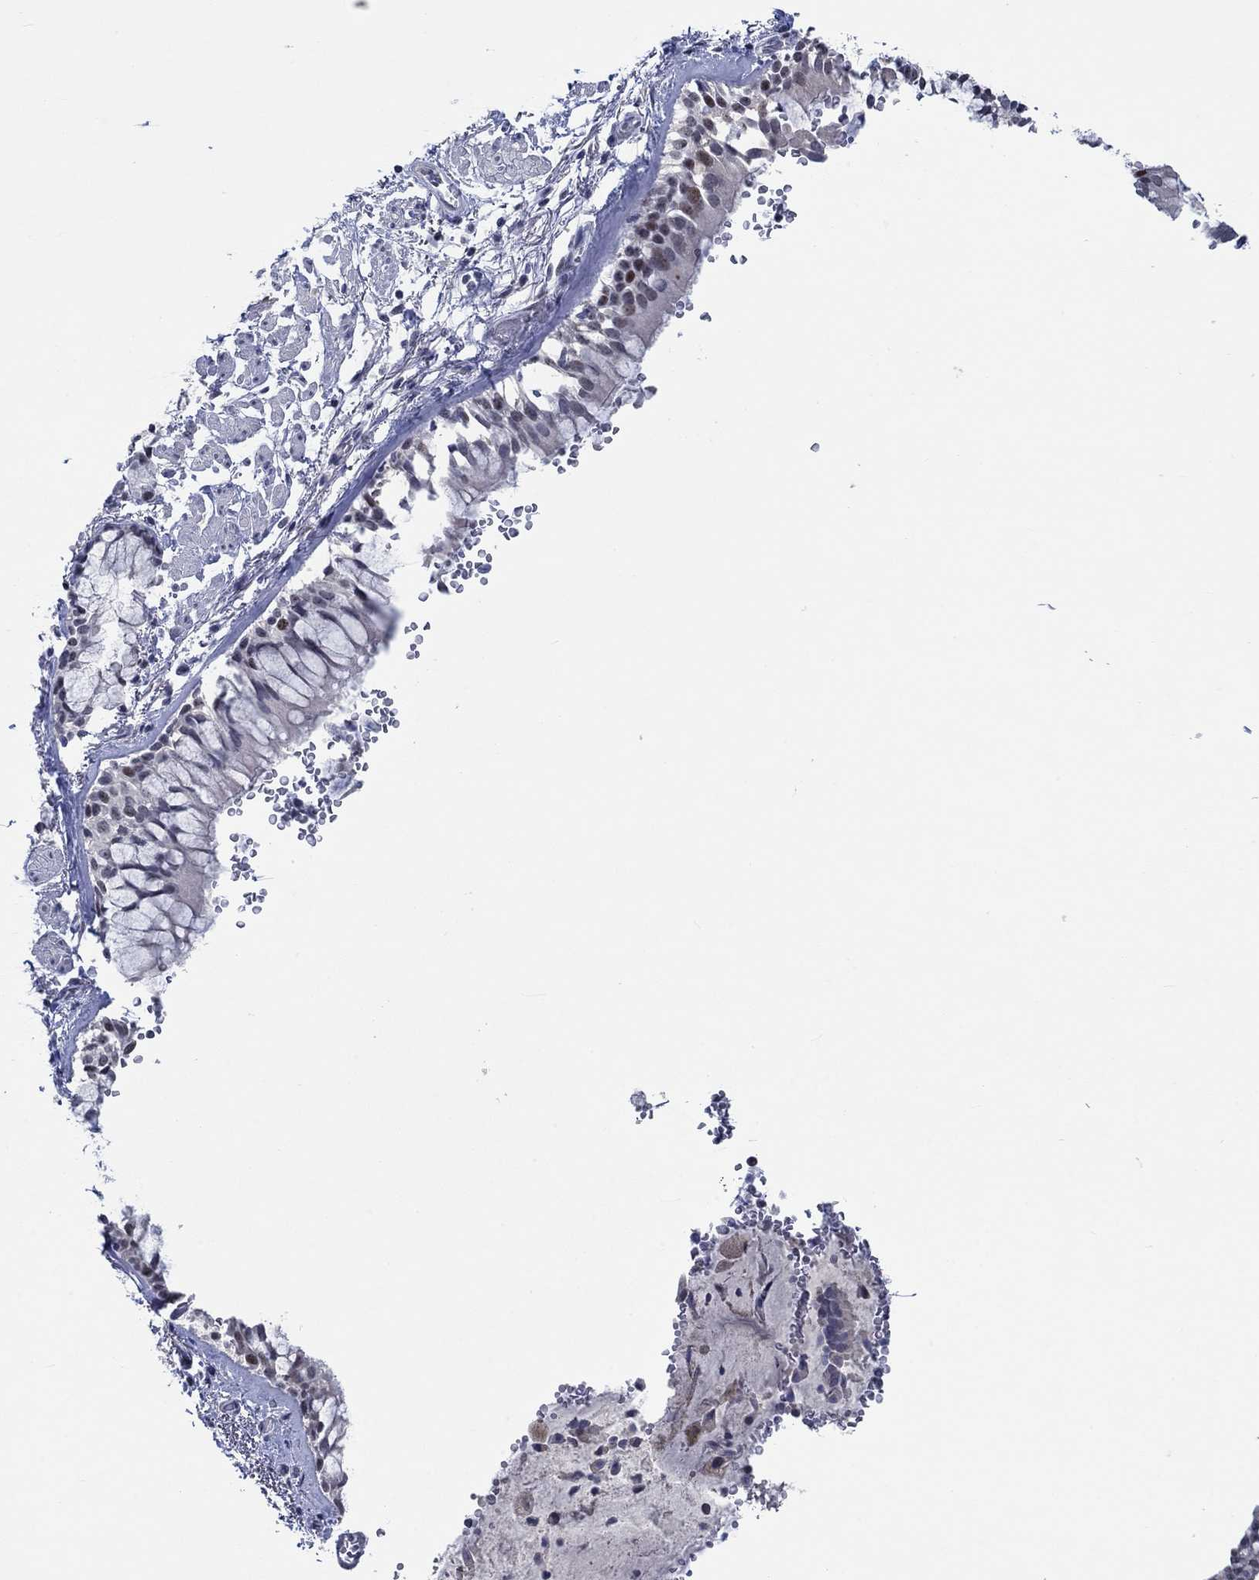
{"staining": {"intensity": "moderate", "quantity": "<25%", "location": "nuclear"}, "tissue": "bronchus", "cell_type": "Respiratory epithelial cells", "image_type": "normal", "snomed": [{"axis": "morphology", "description": "Normal tissue, NOS"}, {"axis": "topography", "description": "Bronchus"}, {"axis": "topography", "description": "Lung"}], "caption": "Protein positivity by IHC shows moderate nuclear expression in about <25% of respiratory epithelial cells in unremarkable bronchus.", "gene": "HTN1", "patient": {"sex": "female", "age": 57}}